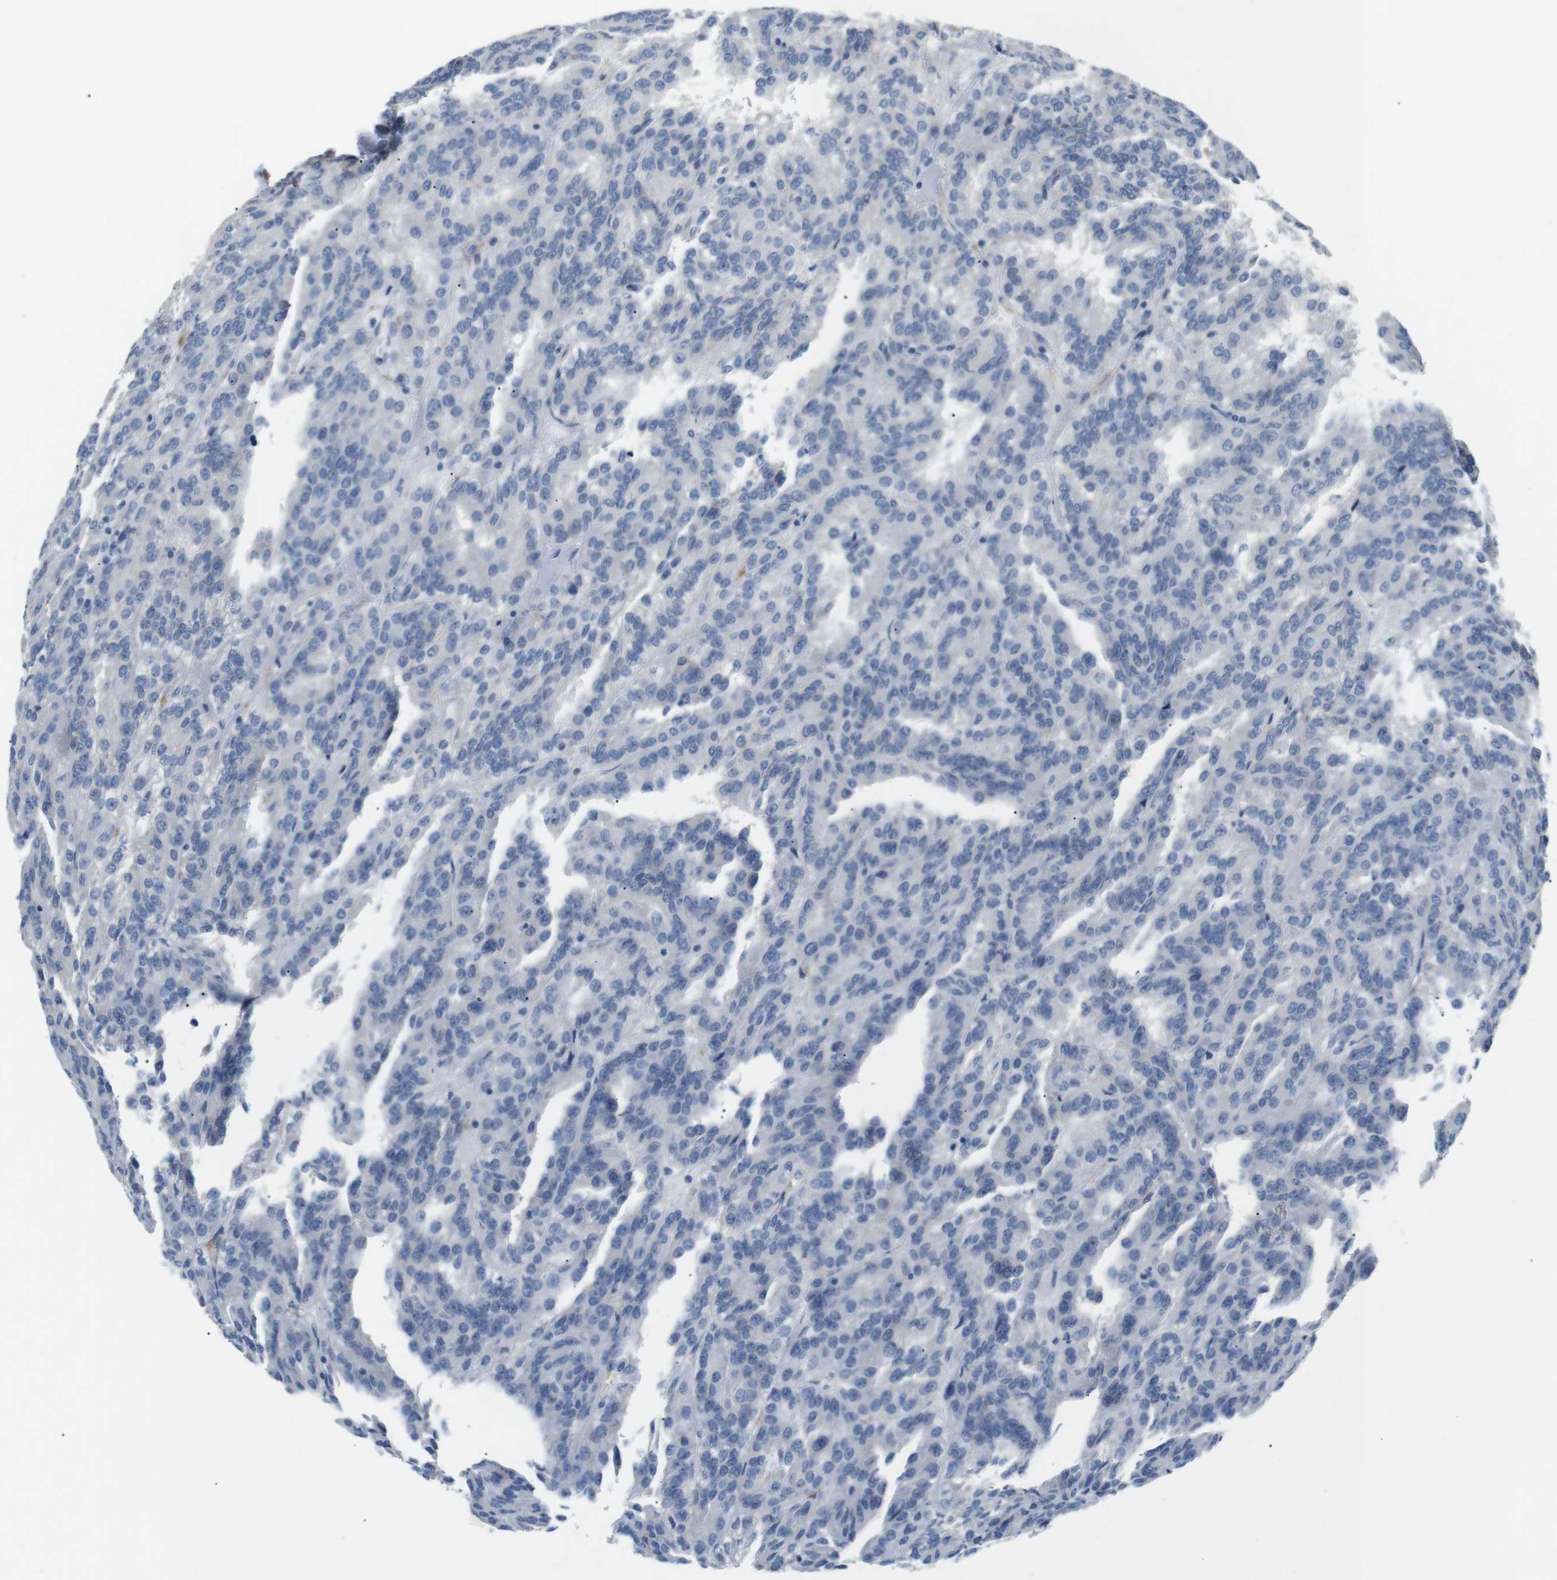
{"staining": {"intensity": "negative", "quantity": "none", "location": "none"}, "tissue": "renal cancer", "cell_type": "Tumor cells", "image_type": "cancer", "snomed": [{"axis": "morphology", "description": "Adenocarcinoma, NOS"}, {"axis": "topography", "description": "Kidney"}], "caption": "Immunohistochemistry (IHC) of human renal adenocarcinoma displays no staining in tumor cells.", "gene": "FCGRT", "patient": {"sex": "male", "age": 46}}